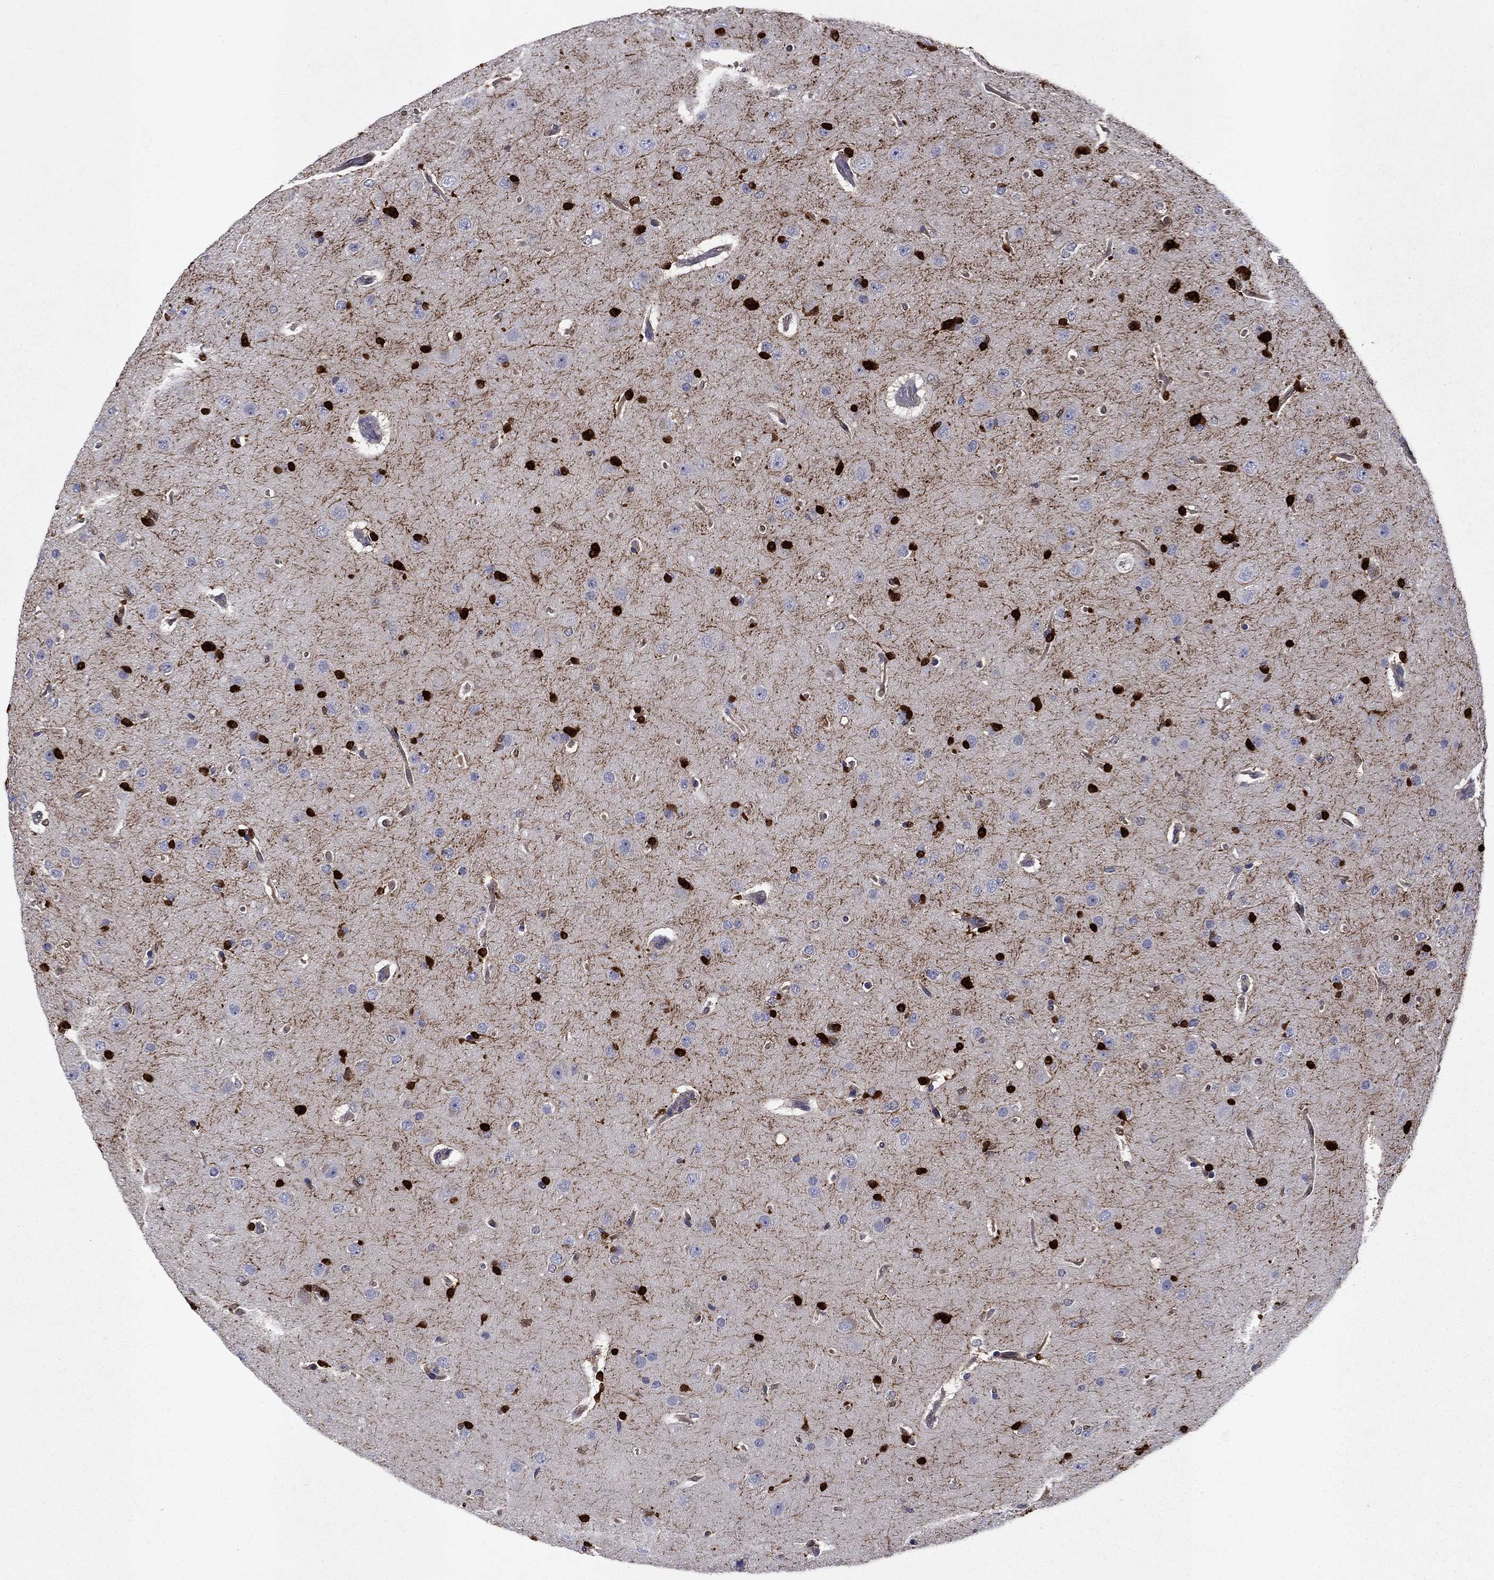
{"staining": {"intensity": "strong", "quantity": ">75%", "location": "cytoplasmic/membranous,nuclear"}, "tissue": "glioma", "cell_type": "Tumor cells", "image_type": "cancer", "snomed": [{"axis": "morphology", "description": "Glioma, malignant, NOS"}, {"axis": "topography", "description": "Cerebral cortex"}], "caption": "Glioma was stained to show a protein in brown. There is high levels of strong cytoplasmic/membranous and nuclear staining in about >75% of tumor cells.", "gene": "GLTP", "patient": {"sex": "male", "age": 58}}